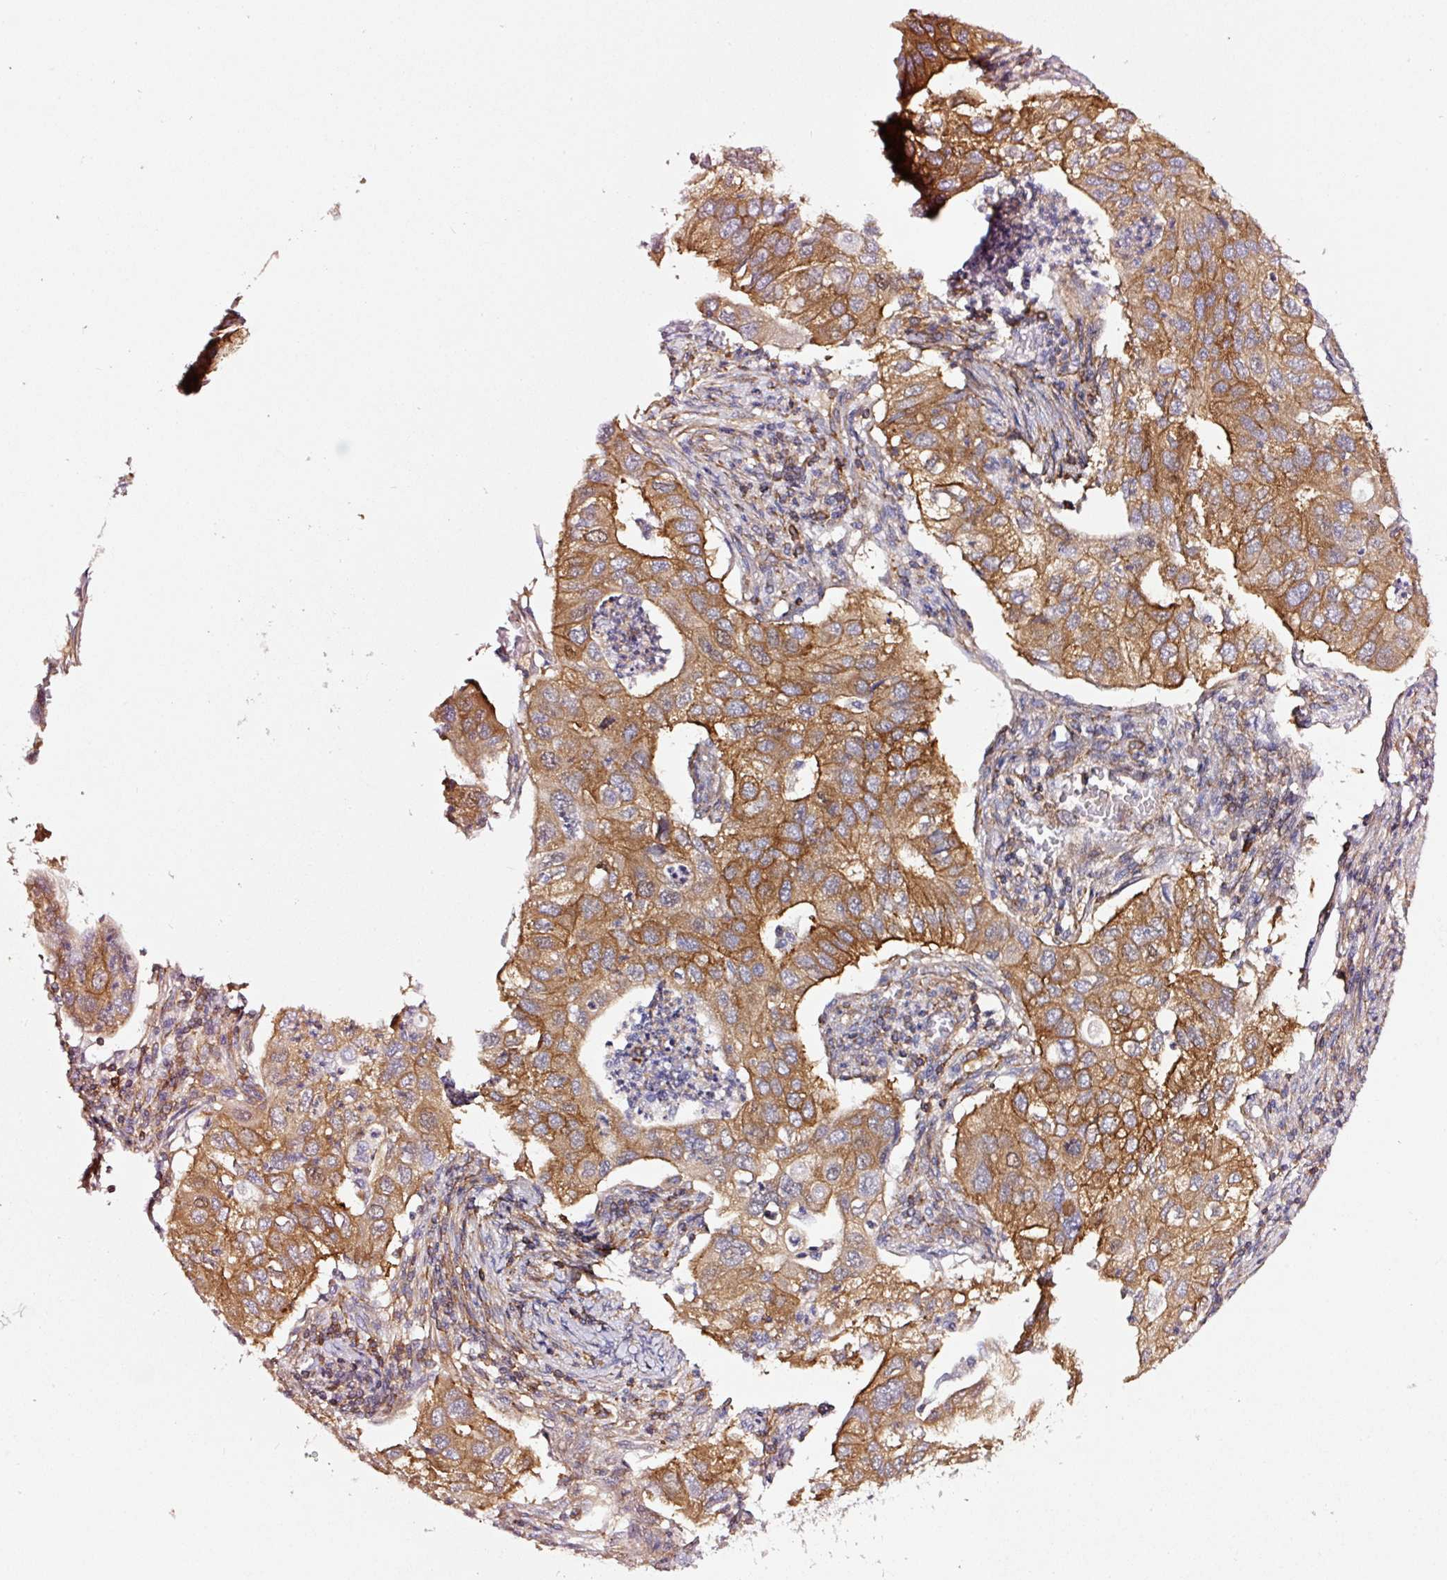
{"staining": {"intensity": "moderate", "quantity": ">75%", "location": "cytoplasmic/membranous"}, "tissue": "lung cancer", "cell_type": "Tumor cells", "image_type": "cancer", "snomed": [{"axis": "morphology", "description": "Adenocarcinoma, NOS"}, {"axis": "topography", "description": "Lung"}], "caption": "Protein staining of adenocarcinoma (lung) tissue reveals moderate cytoplasmic/membranous expression in about >75% of tumor cells. (brown staining indicates protein expression, while blue staining denotes nuclei).", "gene": "ADD3", "patient": {"sex": "male", "age": 48}}